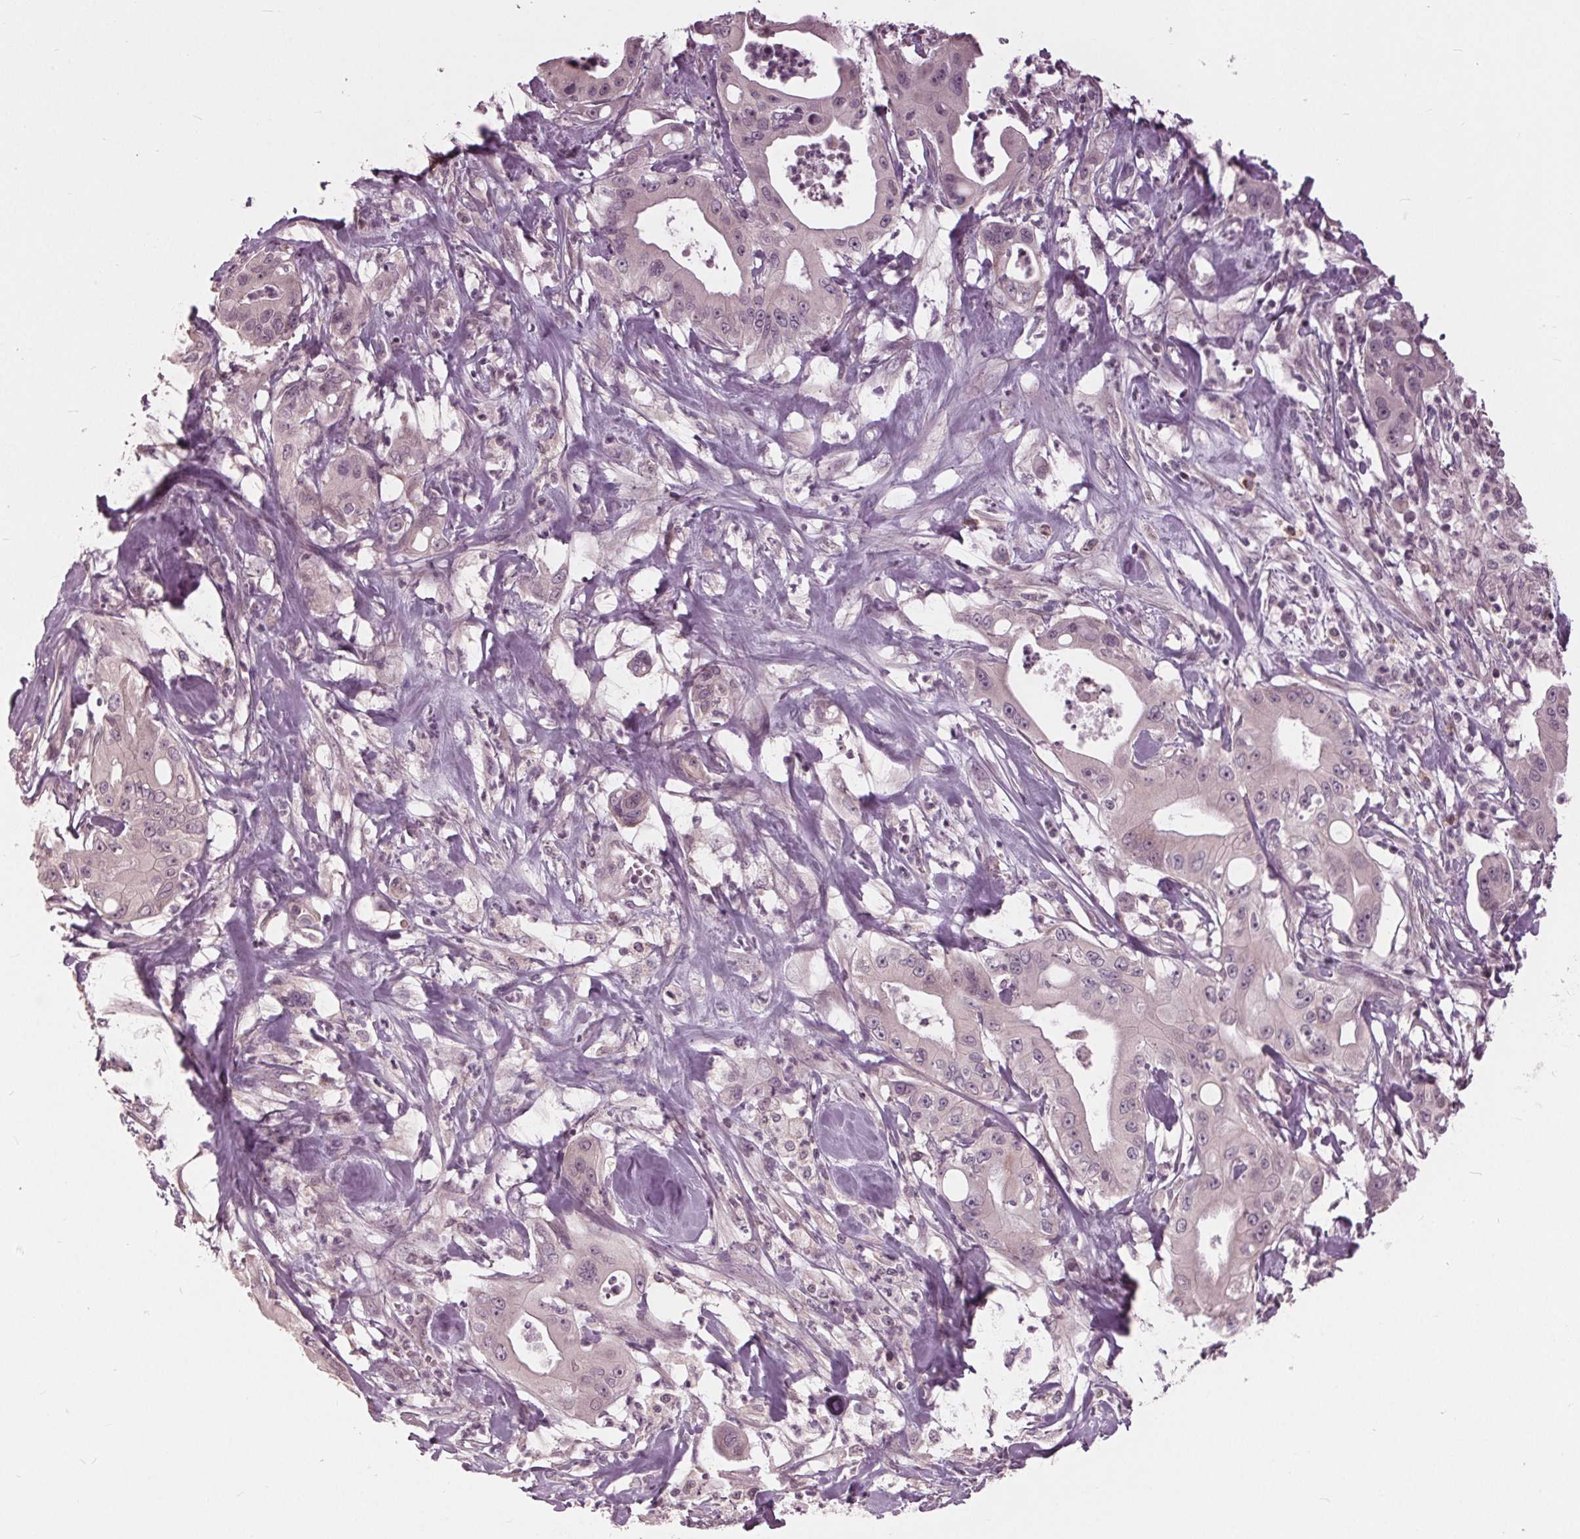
{"staining": {"intensity": "negative", "quantity": "none", "location": "none"}, "tissue": "pancreatic cancer", "cell_type": "Tumor cells", "image_type": "cancer", "snomed": [{"axis": "morphology", "description": "Adenocarcinoma, NOS"}, {"axis": "topography", "description": "Pancreas"}], "caption": "Immunohistochemical staining of human pancreatic cancer demonstrates no significant expression in tumor cells.", "gene": "SIGLEC6", "patient": {"sex": "male", "age": 71}}